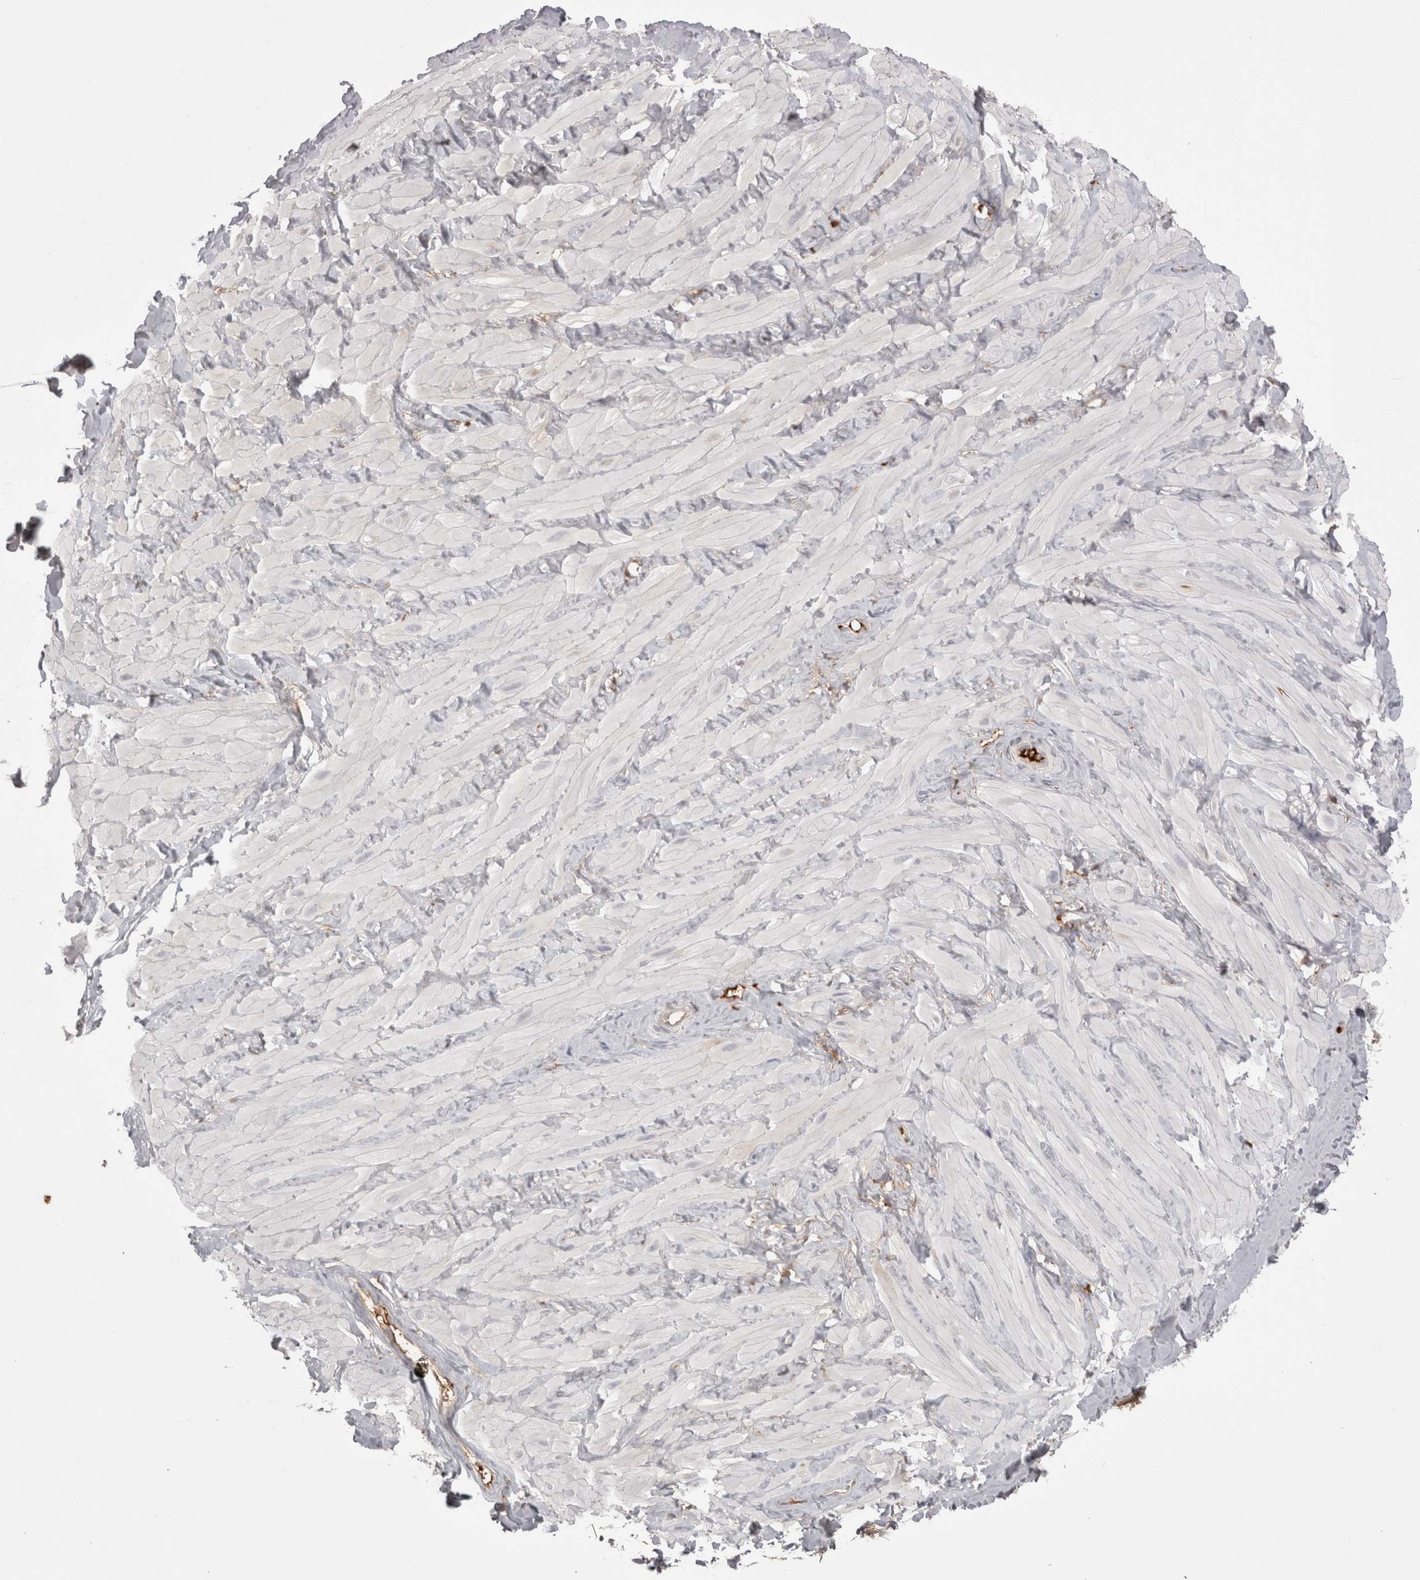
{"staining": {"intensity": "moderate", "quantity": "25%-75%", "location": "cytoplasmic/membranous"}, "tissue": "adipose tissue", "cell_type": "Adipocytes", "image_type": "normal", "snomed": [{"axis": "morphology", "description": "Normal tissue, NOS"}, {"axis": "topography", "description": "Adipose tissue"}, {"axis": "topography", "description": "Vascular tissue"}, {"axis": "topography", "description": "Peripheral nerve tissue"}], "caption": "Immunohistochemistry staining of unremarkable adipose tissue, which displays medium levels of moderate cytoplasmic/membranous expression in about 25%-75% of adipocytes indicating moderate cytoplasmic/membranous protein expression. The staining was performed using DAB (3,3'-diaminobenzidine) (brown) for protein detection and nuclei were counterstained in hematoxylin (blue).", "gene": "SAA4", "patient": {"sex": "male", "age": 25}}